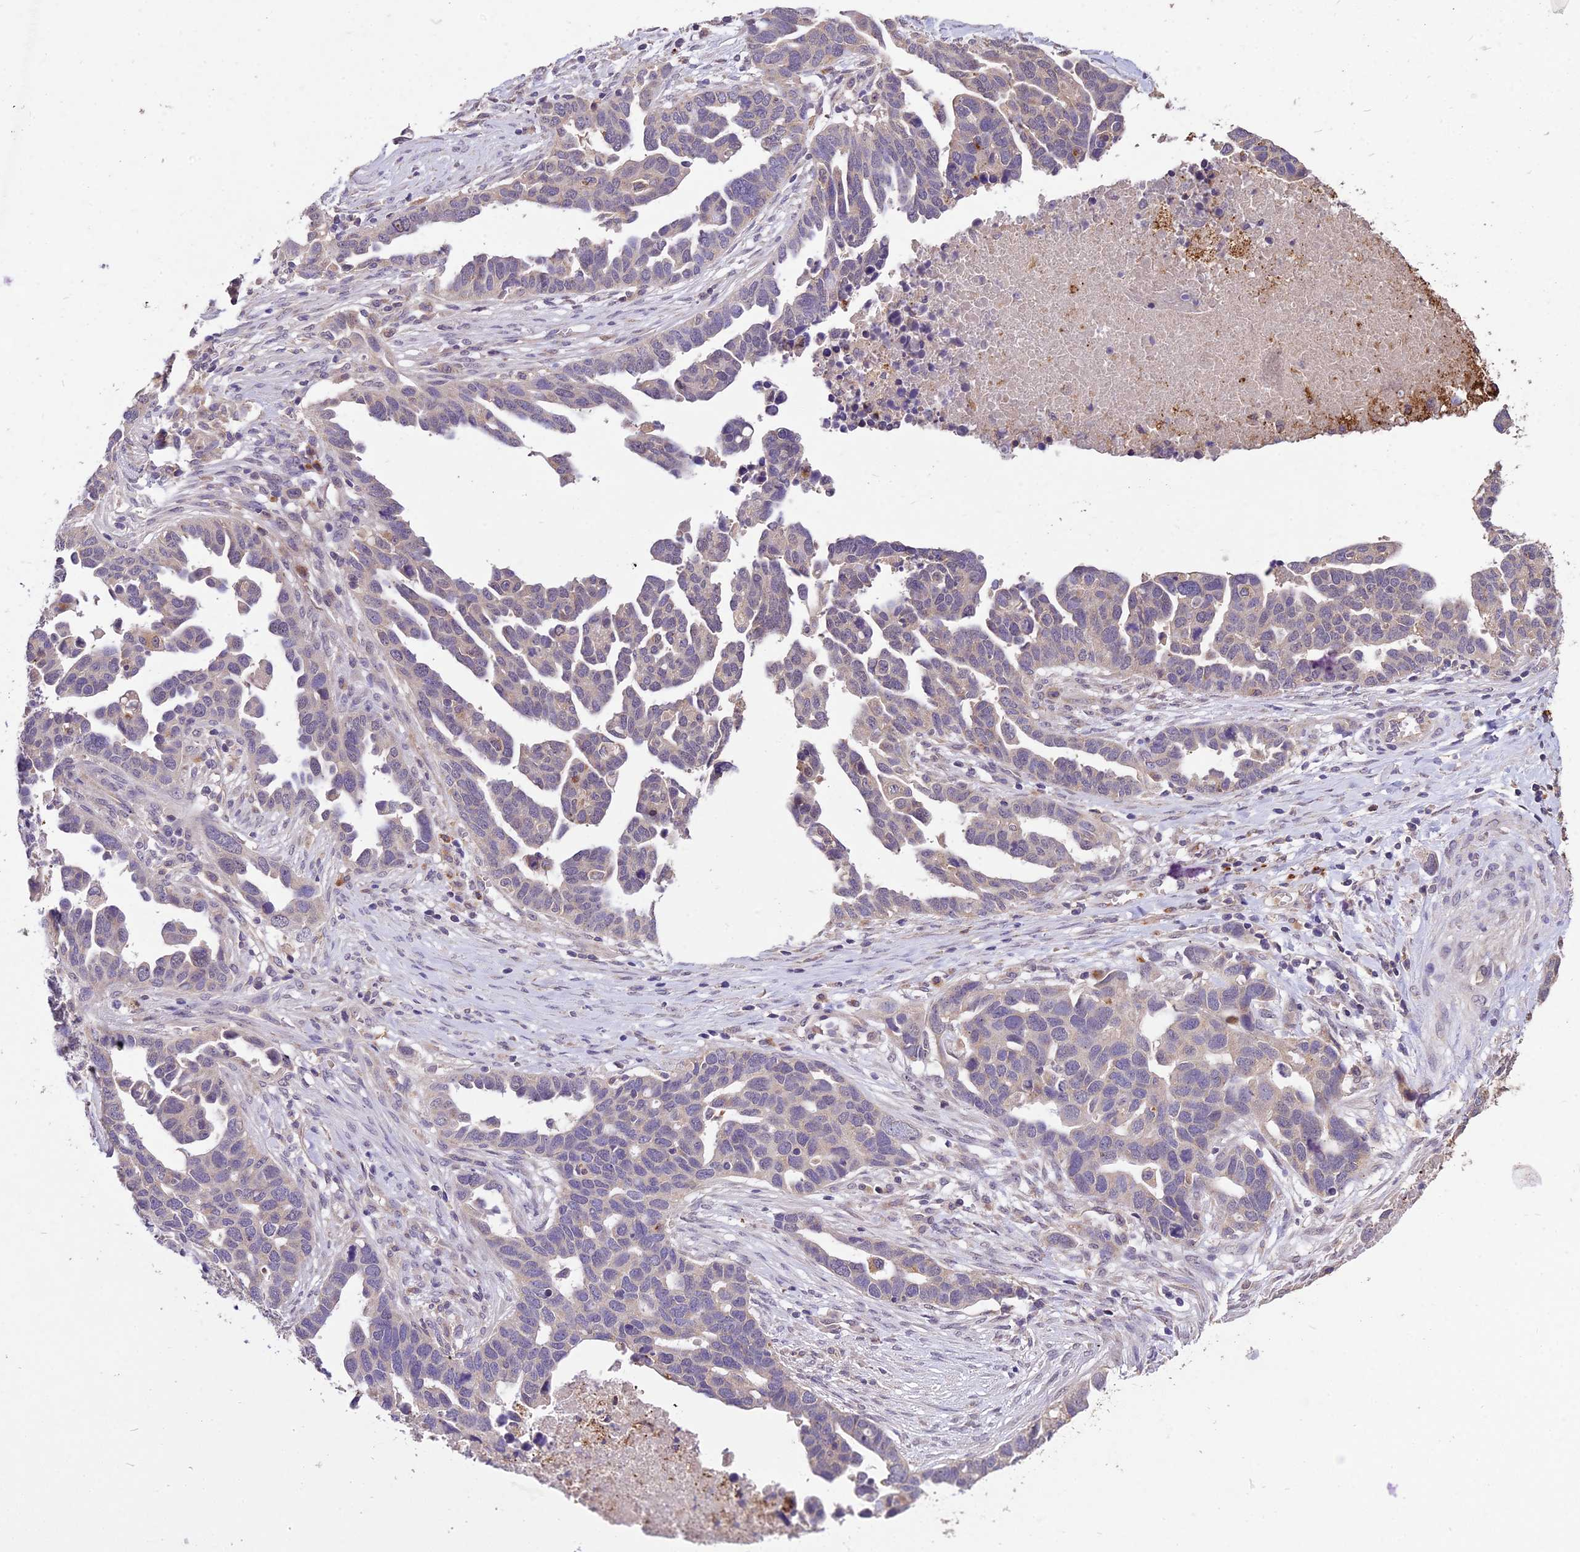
{"staining": {"intensity": "negative", "quantity": "none", "location": "none"}, "tissue": "ovarian cancer", "cell_type": "Tumor cells", "image_type": "cancer", "snomed": [{"axis": "morphology", "description": "Cystadenocarcinoma, serous, NOS"}, {"axis": "topography", "description": "Ovary"}], "caption": "Immunohistochemistry (IHC) histopathology image of ovarian cancer stained for a protein (brown), which displays no positivity in tumor cells.", "gene": "SDHD", "patient": {"sex": "female", "age": 54}}